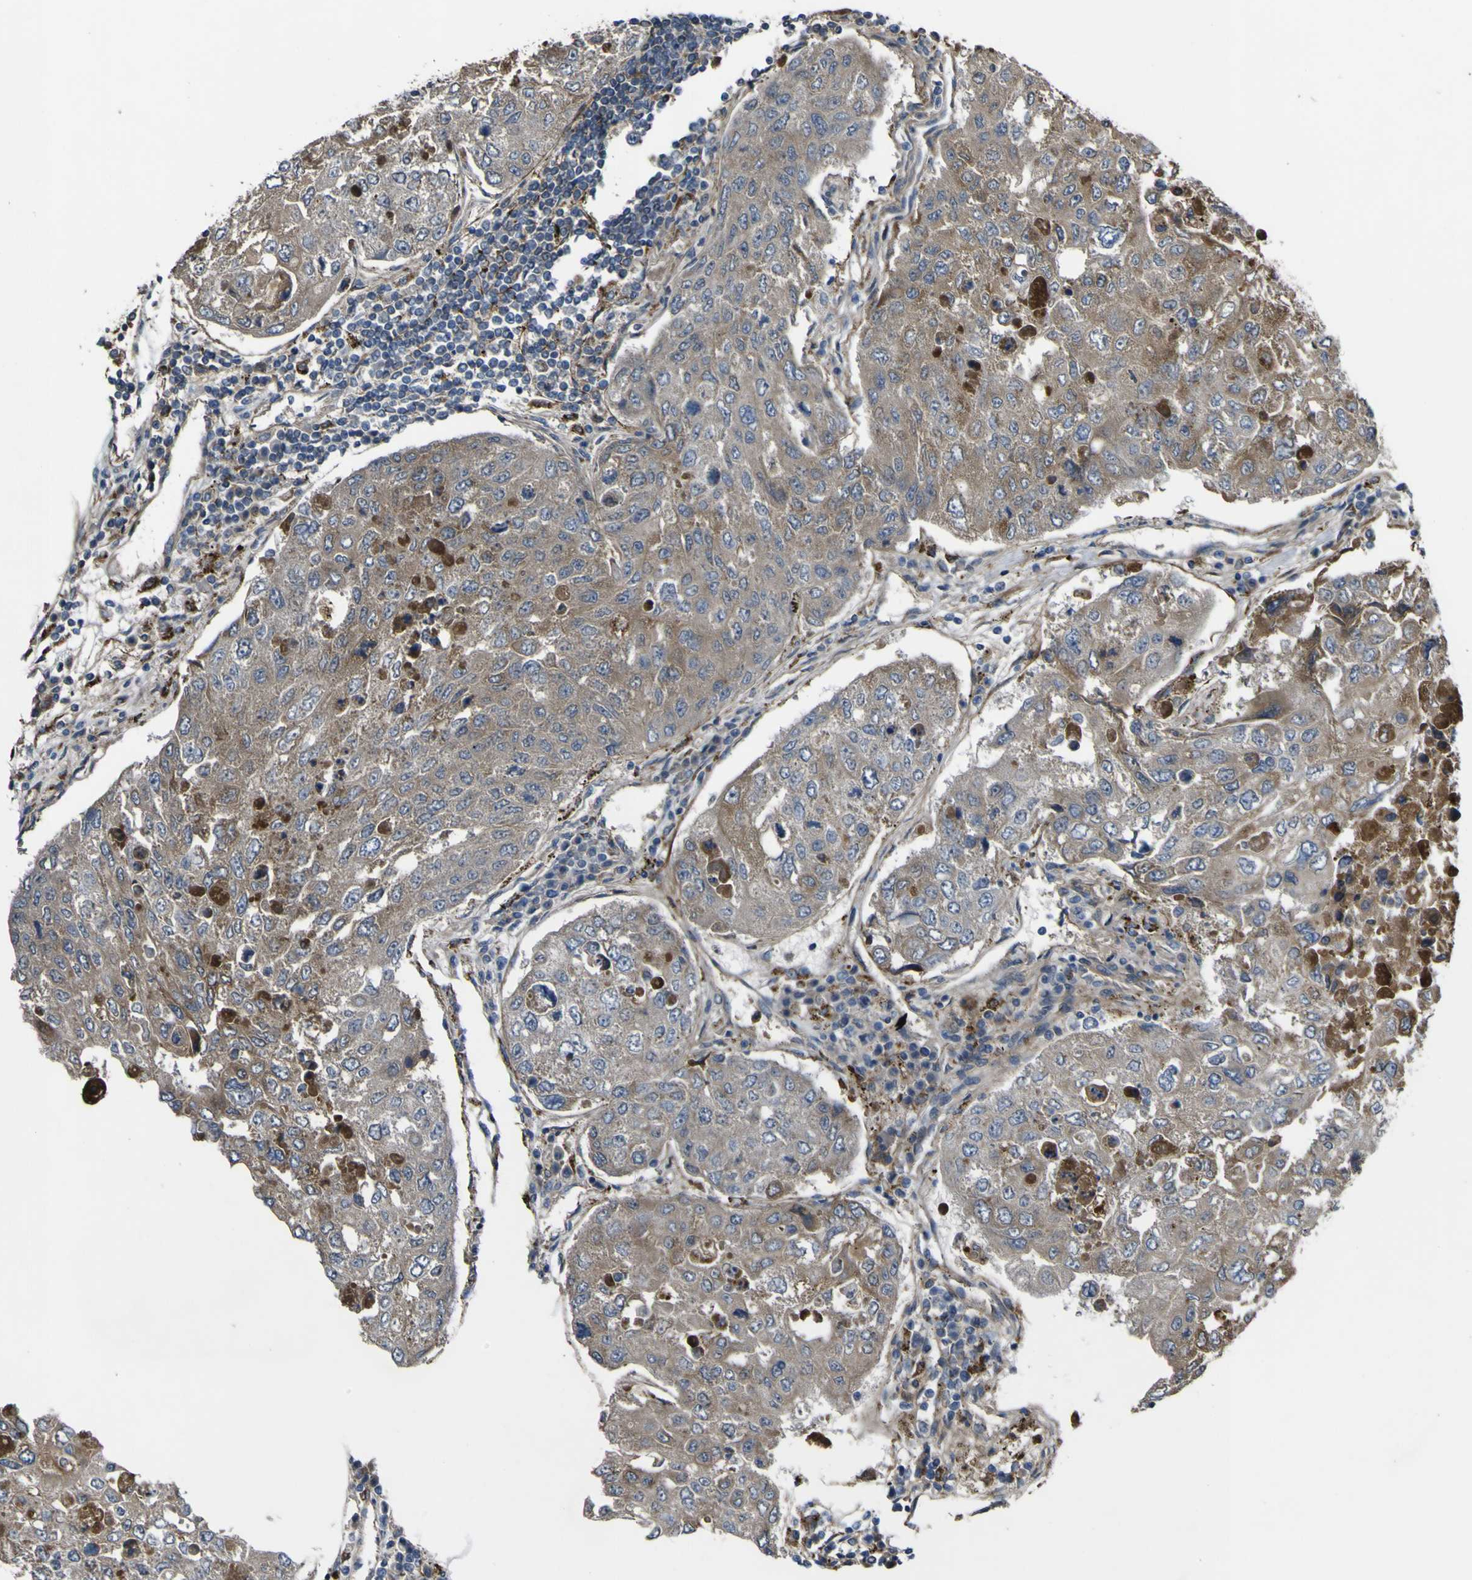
{"staining": {"intensity": "moderate", "quantity": "25%-75%", "location": "cytoplasmic/membranous"}, "tissue": "urothelial cancer", "cell_type": "Tumor cells", "image_type": "cancer", "snomed": [{"axis": "morphology", "description": "Urothelial carcinoma, High grade"}, {"axis": "topography", "description": "Lymph node"}, {"axis": "topography", "description": "Urinary bladder"}], "caption": "High-power microscopy captured an immunohistochemistry micrograph of urothelial cancer, revealing moderate cytoplasmic/membranous expression in approximately 25%-75% of tumor cells.", "gene": "GPLD1", "patient": {"sex": "male", "age": 51}}